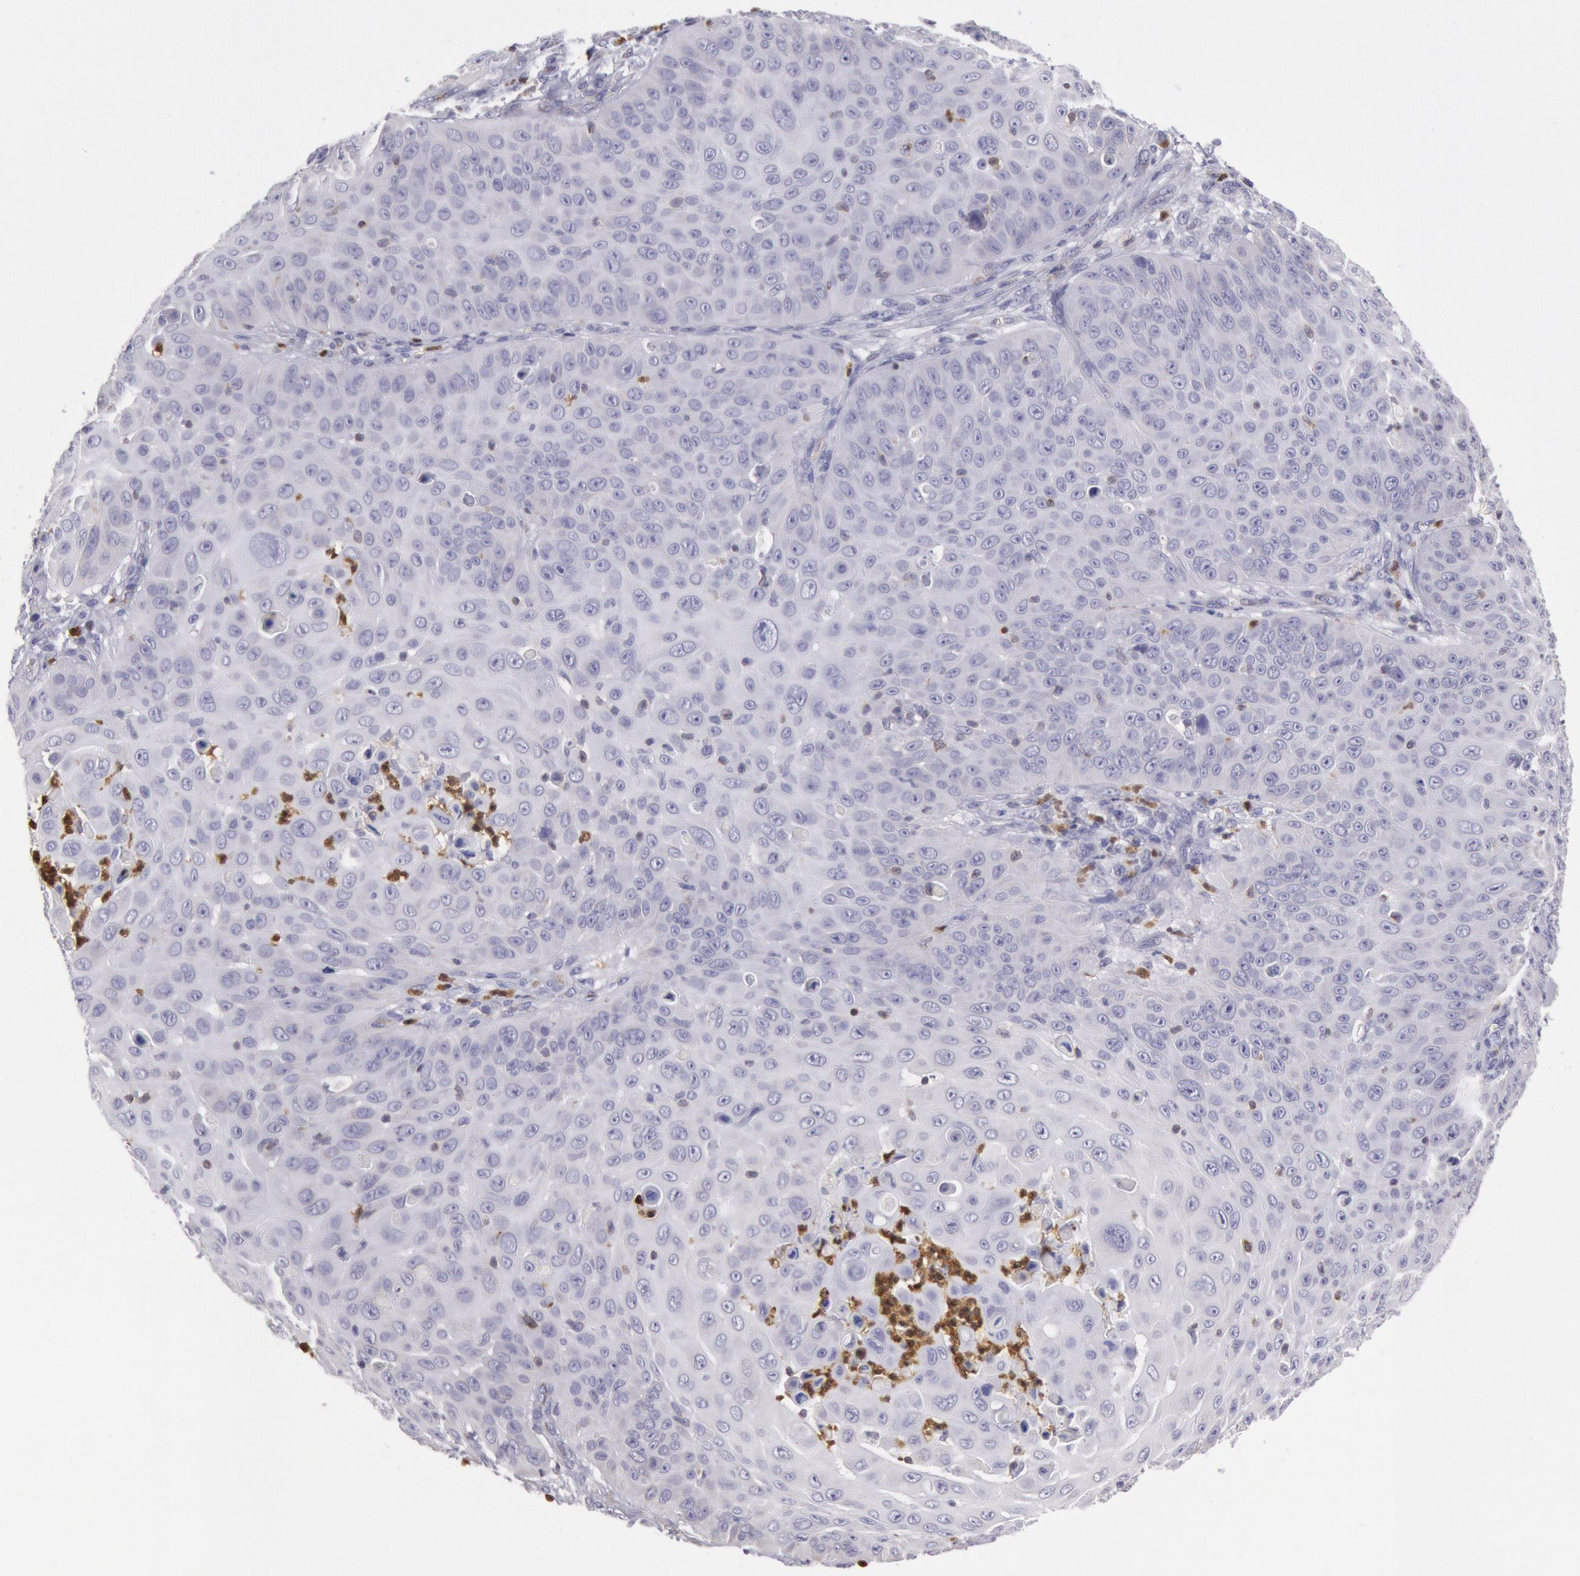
{"staining": {"intensity": "negative", "quantity": "none", "location": "none"}, "tissue": "skin cancer", "cell_type": "Tumor cells", "image_type": "cancer", "snomed": [{"axis": "morphology", "description": "Squamous cell carcinoma, NOS"}, {"axis": "topography", "description": "Skin"}], "caption": "IHC photomicrograph of neoplastic tissue: skin cancer stained with DAB reveals no significant protein positivity in tumor cells.", "gene": "RAB27A", "patient": {"sex": "male", "age": 82}}